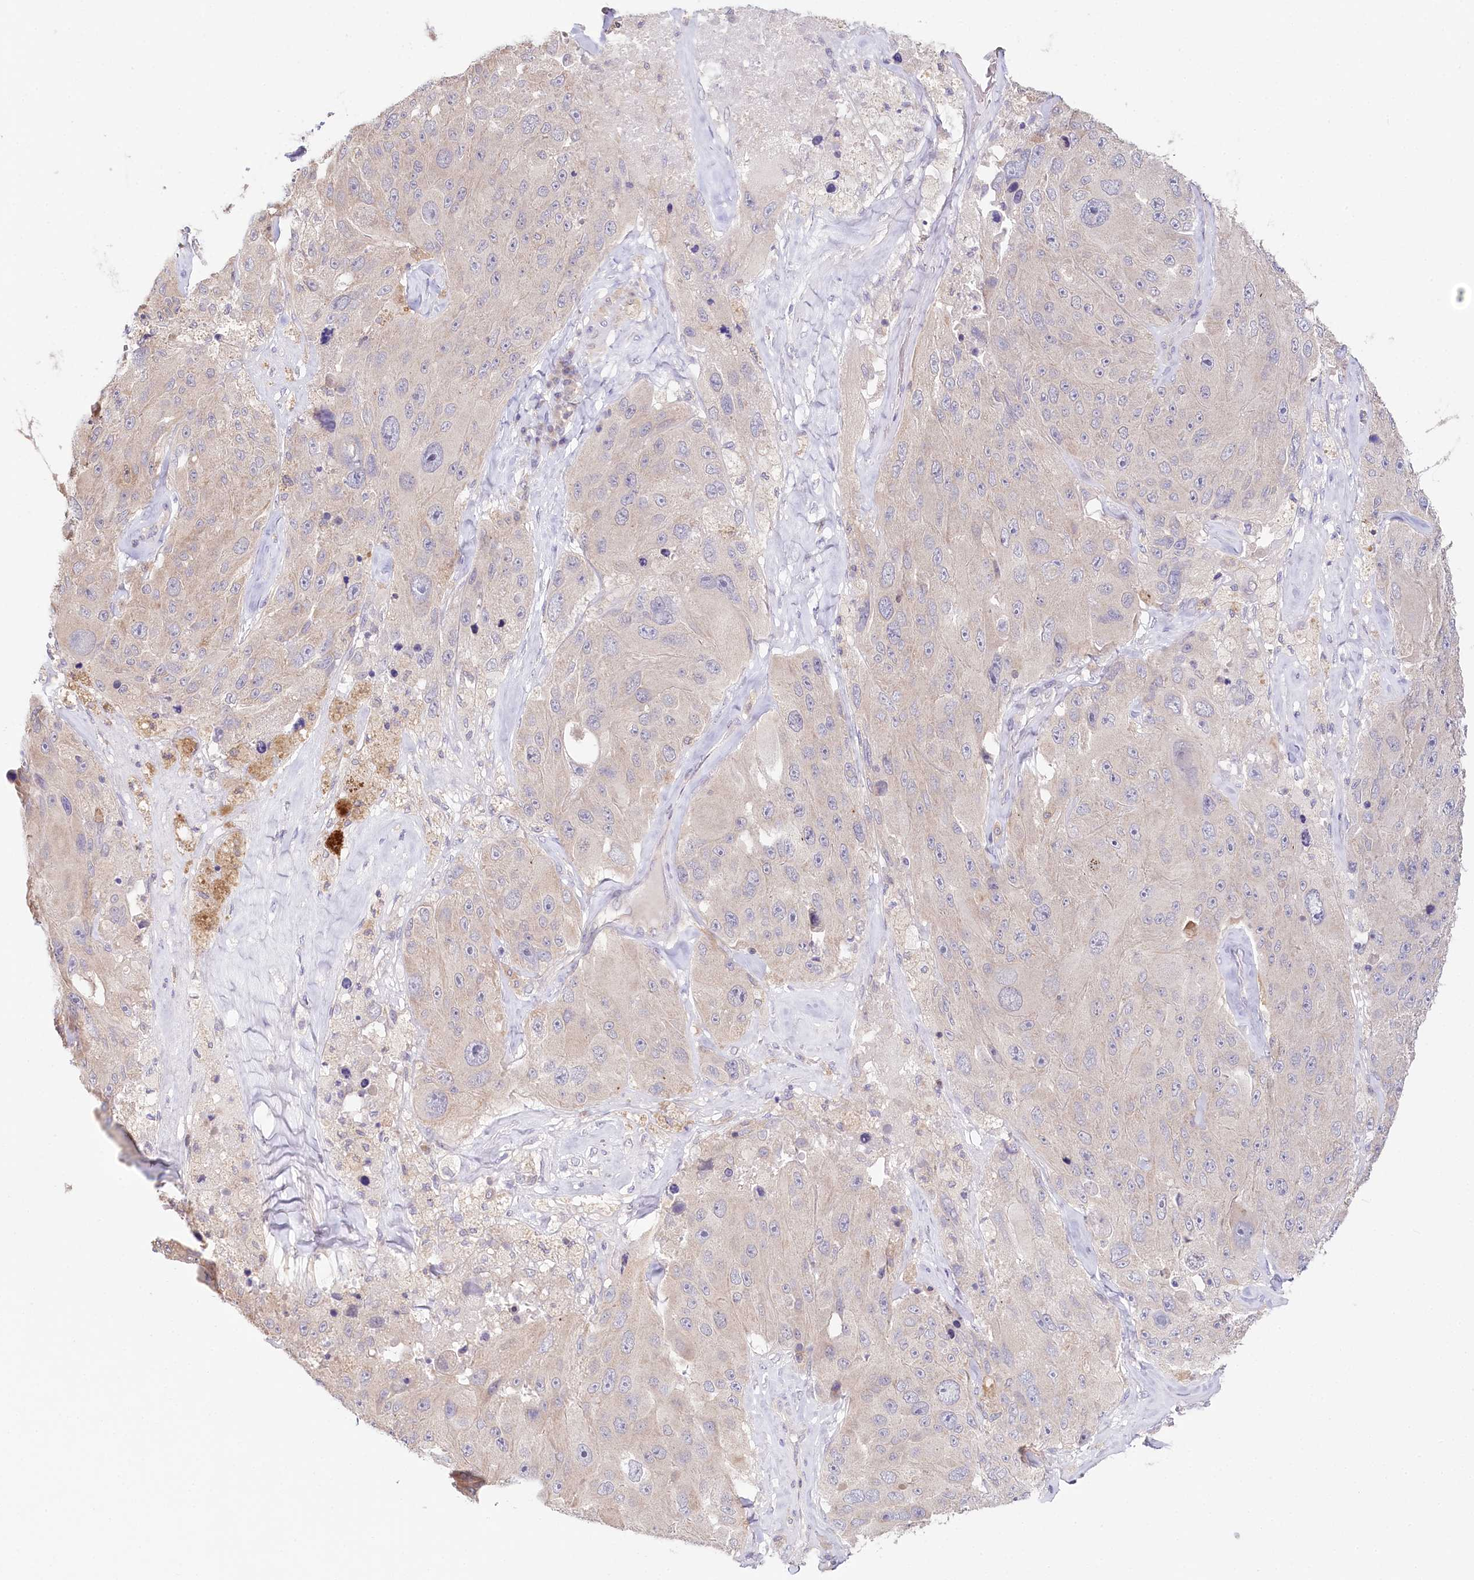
{"staining": {"intensity": "weak", "quantity": "<25%", "location": "cytoplasmic/membranous"}, "tissue": "melanoma", "cell_type": "Tumor cells", "image_type": "cancer", "snomed": [{"axis": "morphology", "description": "Malignant melanoma, Metastatic site"}, {"axis": "topography", "description": "Lymph node"}], "caption": "The IHC image has no significant staining in tumor cells of malignant melanoma (metastatic site) tissue.", "gene": "DAPK1", "patient": {"sex": "male", "age": 62}}